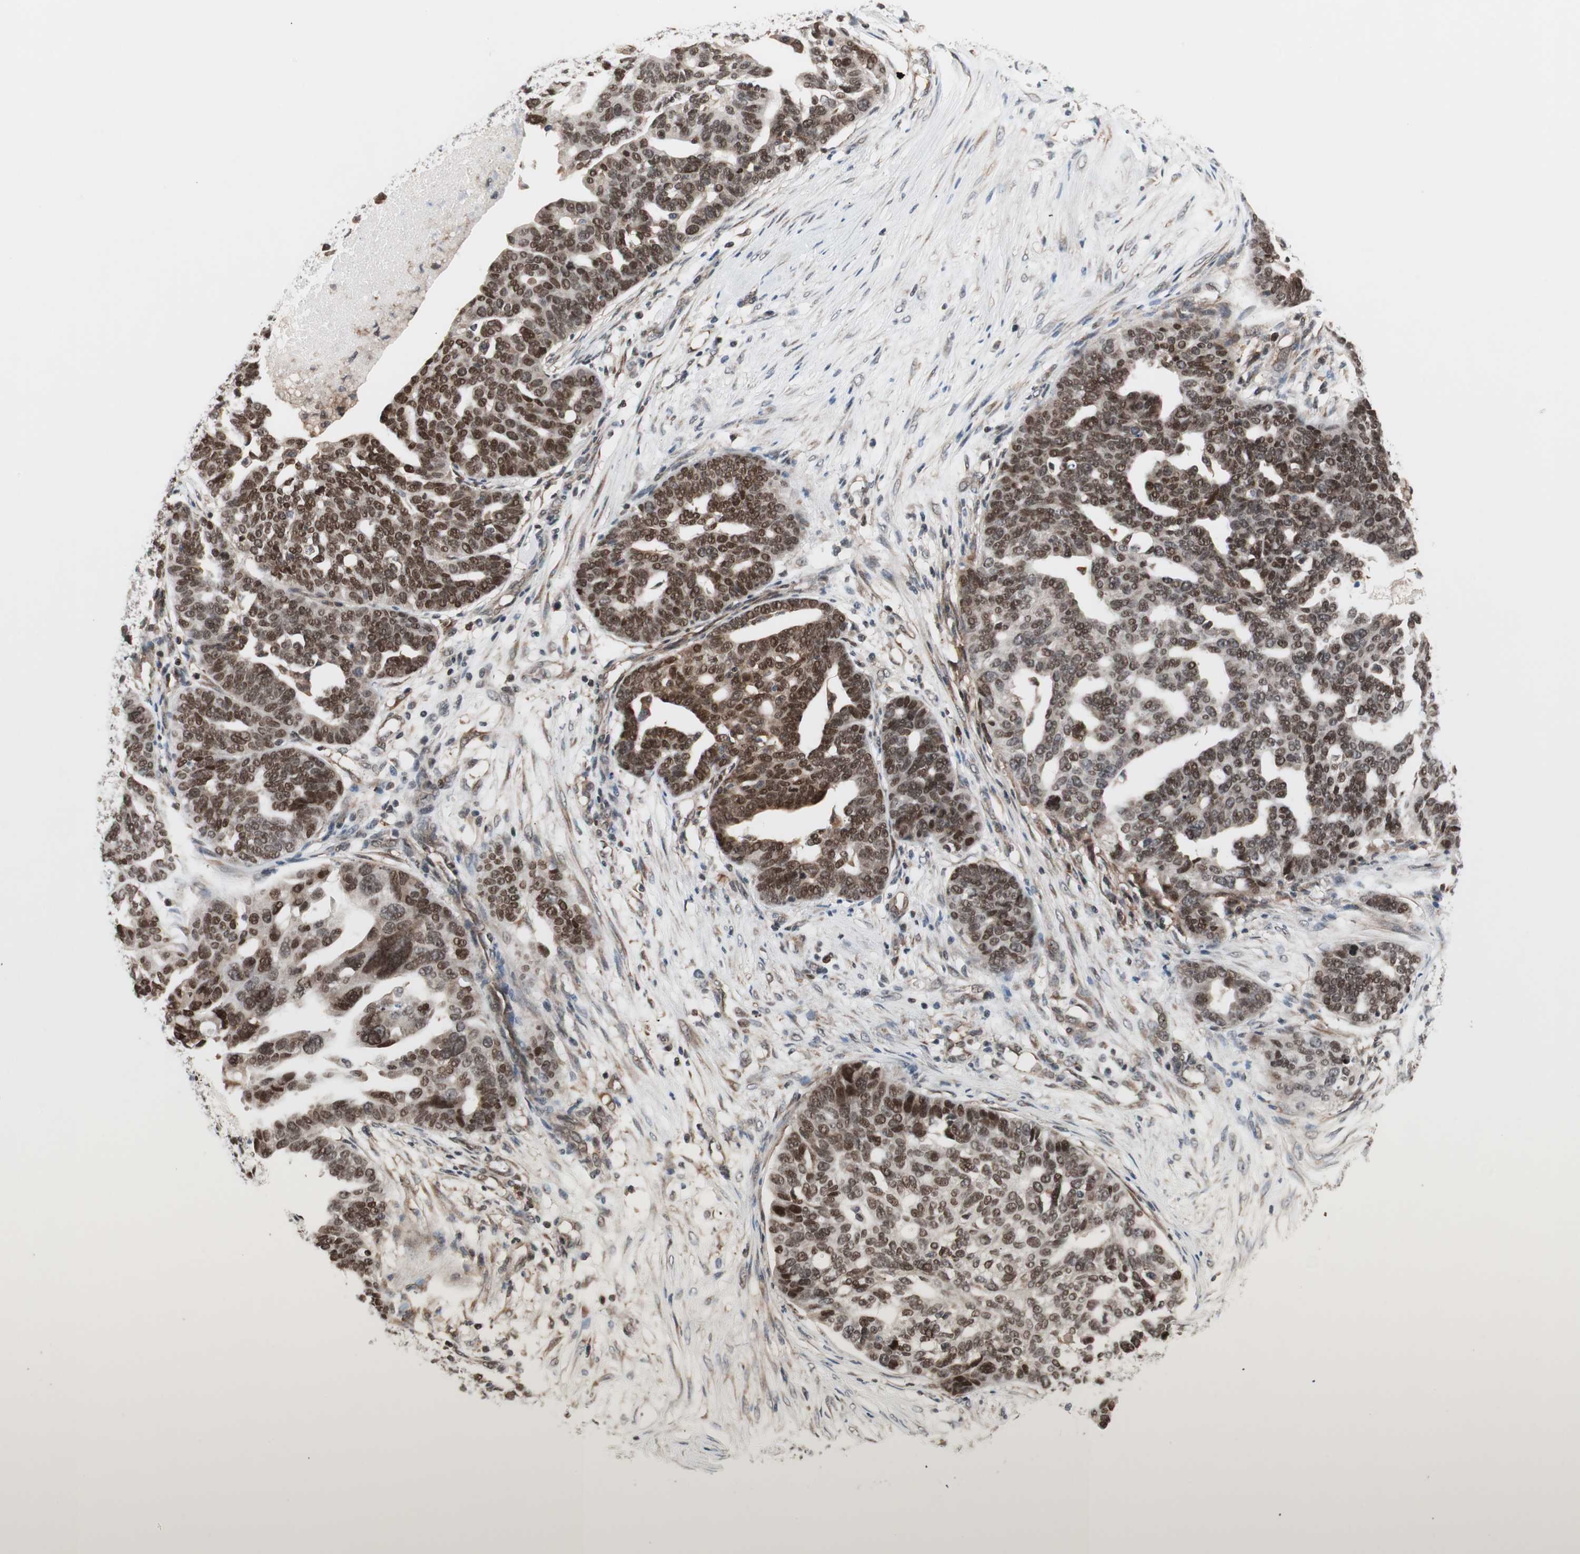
{"staining": {"intensity": "strong", "quantity": ">75%", "location": "nuclear"}, "tissue": "ovarian cancer", "cell_type": "Tumor cells", "image_type": "cancer", "snomed": [{"axis": "morphology", "description": "Cystadenocarcinoma, serous, NOS"}, {"axis": "topography", "description": "Ovary"}], "caption": "IHC histopathology image of neoplastic tissue: serous cystadenocarcinoma (ovarian) stained using immunohistochemistry (IHC) shows high levels of strong protein expression localized specifically in the nuclear of tumor cells, appearing as a nuclear brown color.", "gene": "ZNF512B", "patient": {"sex": "female", "age": 59}}